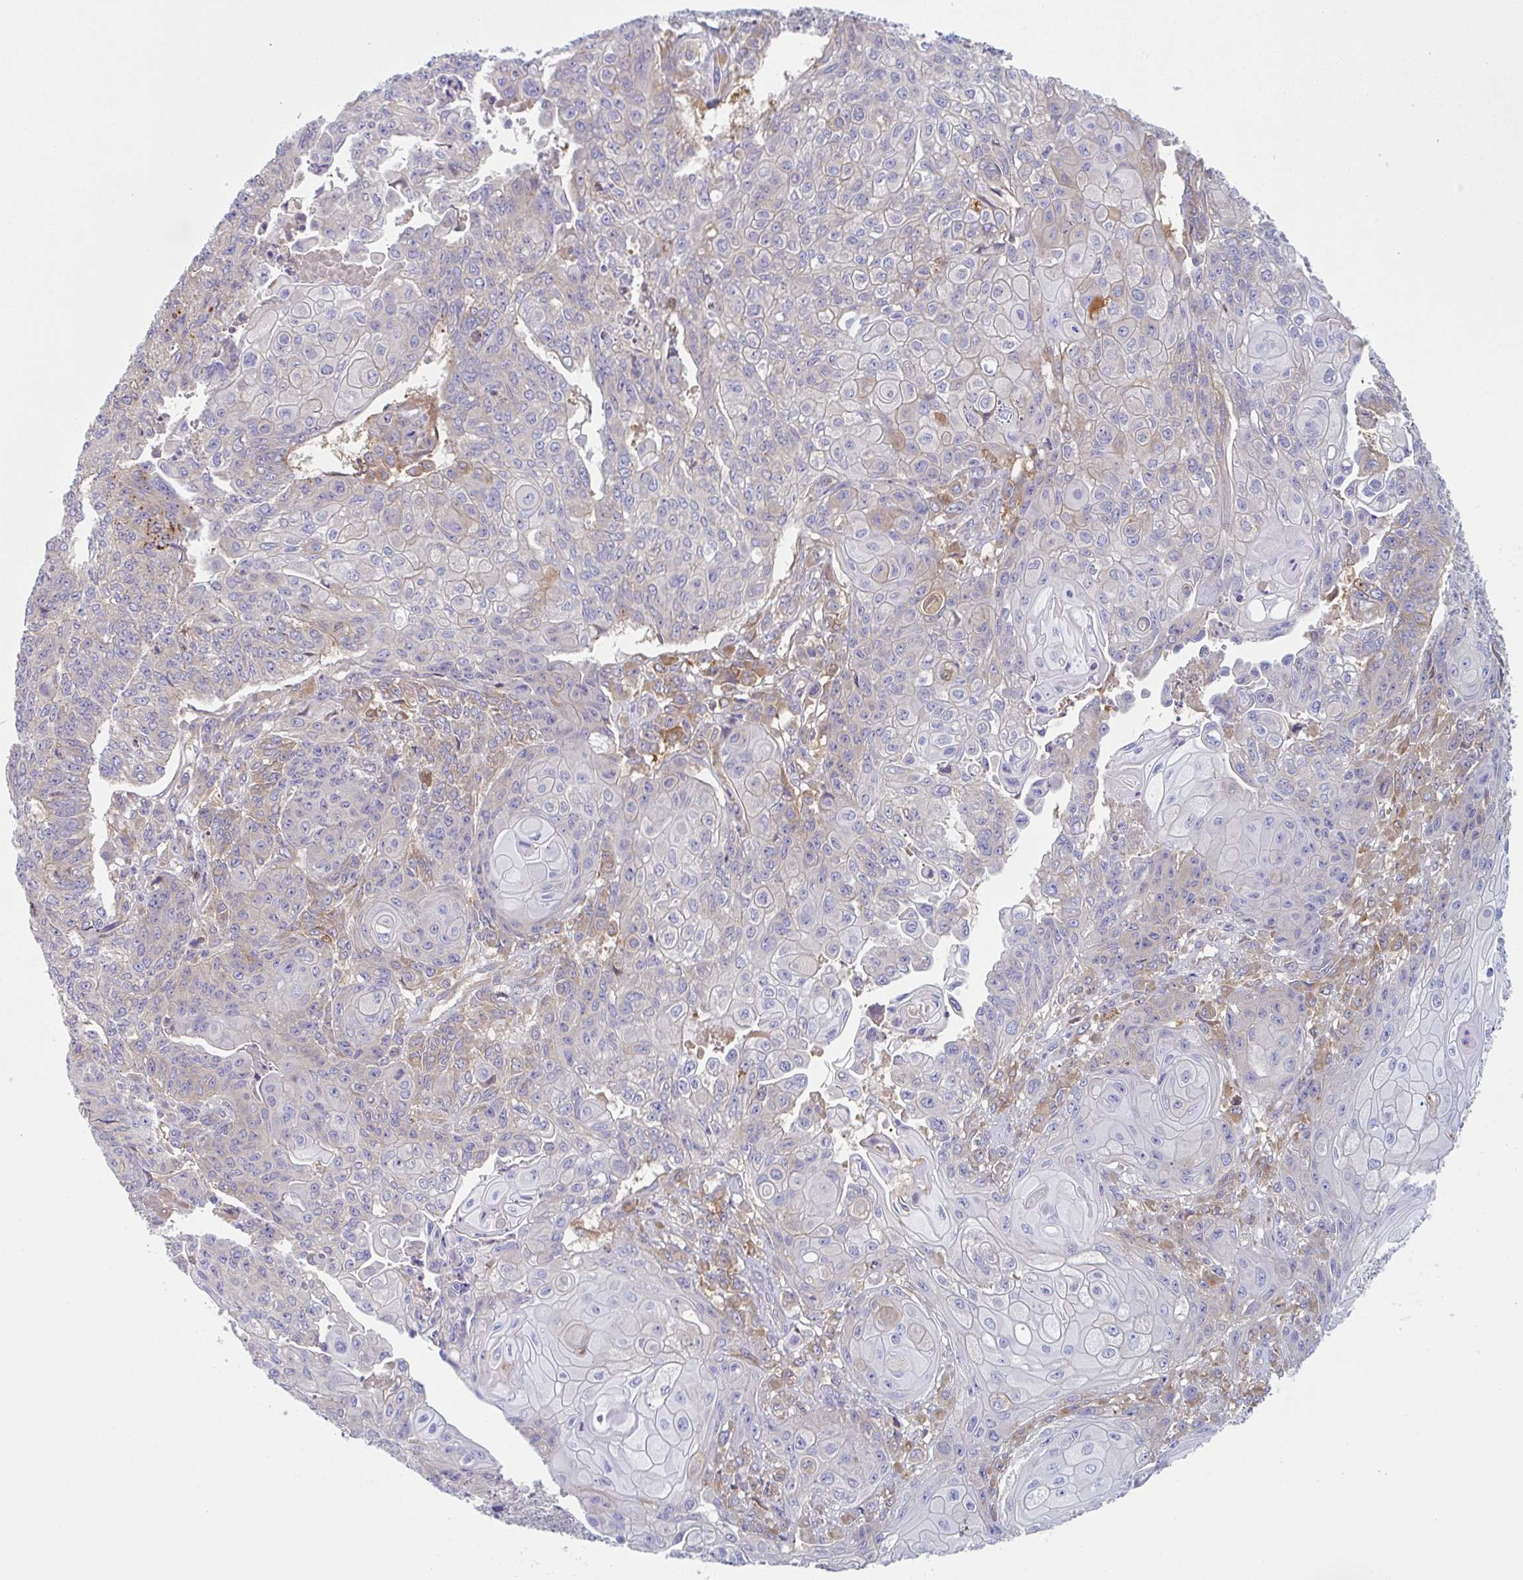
{"staining": {"intensity": "negative", "quantity": "none", "location": "none"}, "tissue": "endometrial cancer", "cell_type": "Tumor cells", "image_type": "cancer", "snomed": [{"axis": "morphology", "description": "Adenocarcinoma, NOS"}, {"axis": "topography", "description": "Endometrium"}], "caption": "Endometrial adenocarcinoma stained for a protein using immunohistochemistry (IHC) shows no positivity tumor cells.", "gene": "AMPD2", "patient": {"sex": "female", "age": 32}}